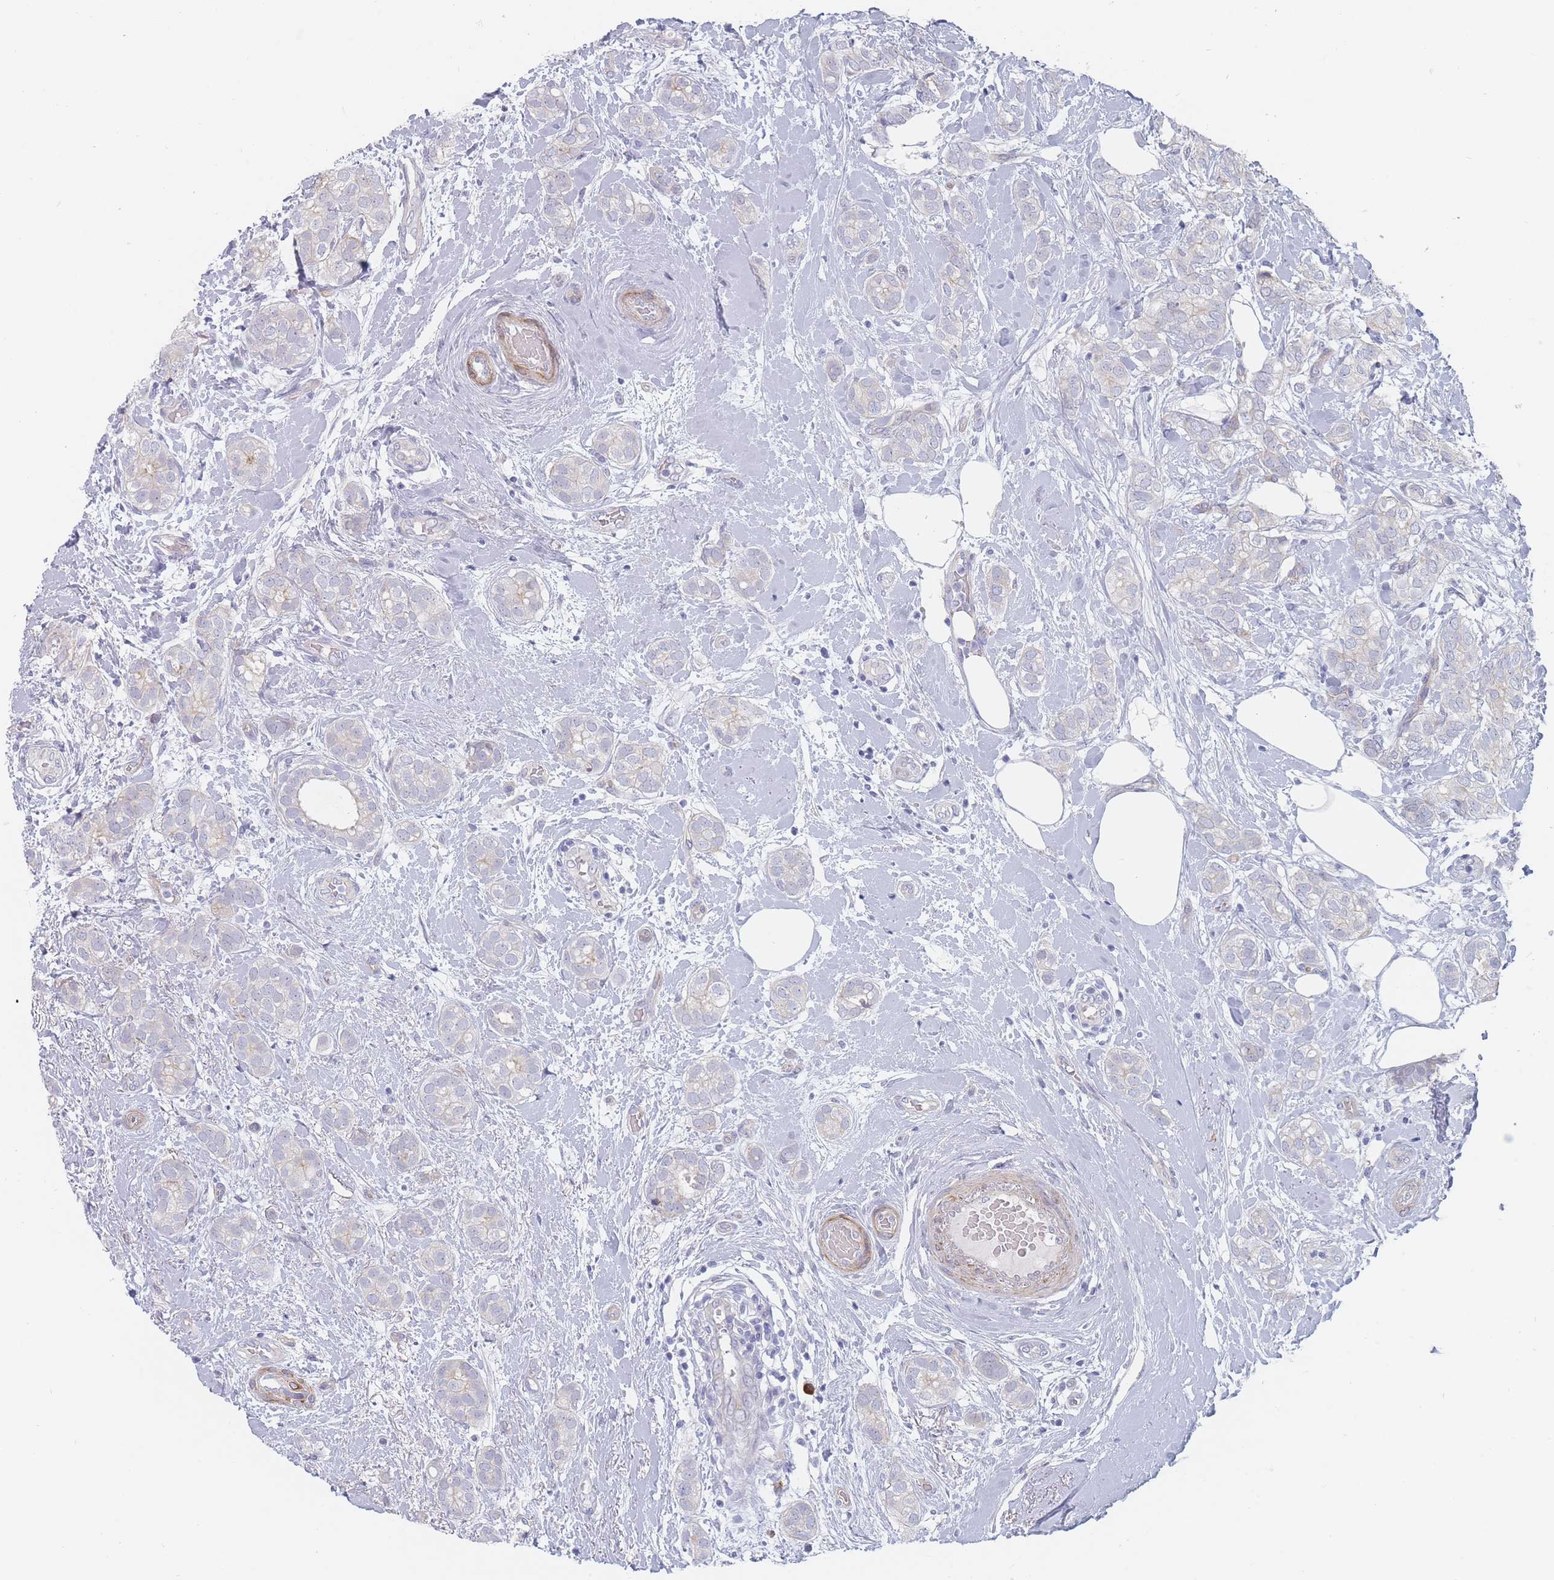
{"staining": {"intensity": "negative", "quantity": "none", "location": "none"}, "tissue": "breast cancer", "cell_type": "Tumor cells", "image_type": "cancer", "snomed": [{"axis": "morphology", "description": "Duct carcinoma"}, {"axis": "topography", "description": "Breast"}], "caption": "Immunohistochemistry (IHC) of human invasive ductal carcinoma (breast) demonstrates no staining in tumor cells.", "gene": "ERBIN", "patient": {"sex": "female", "age": 73}}